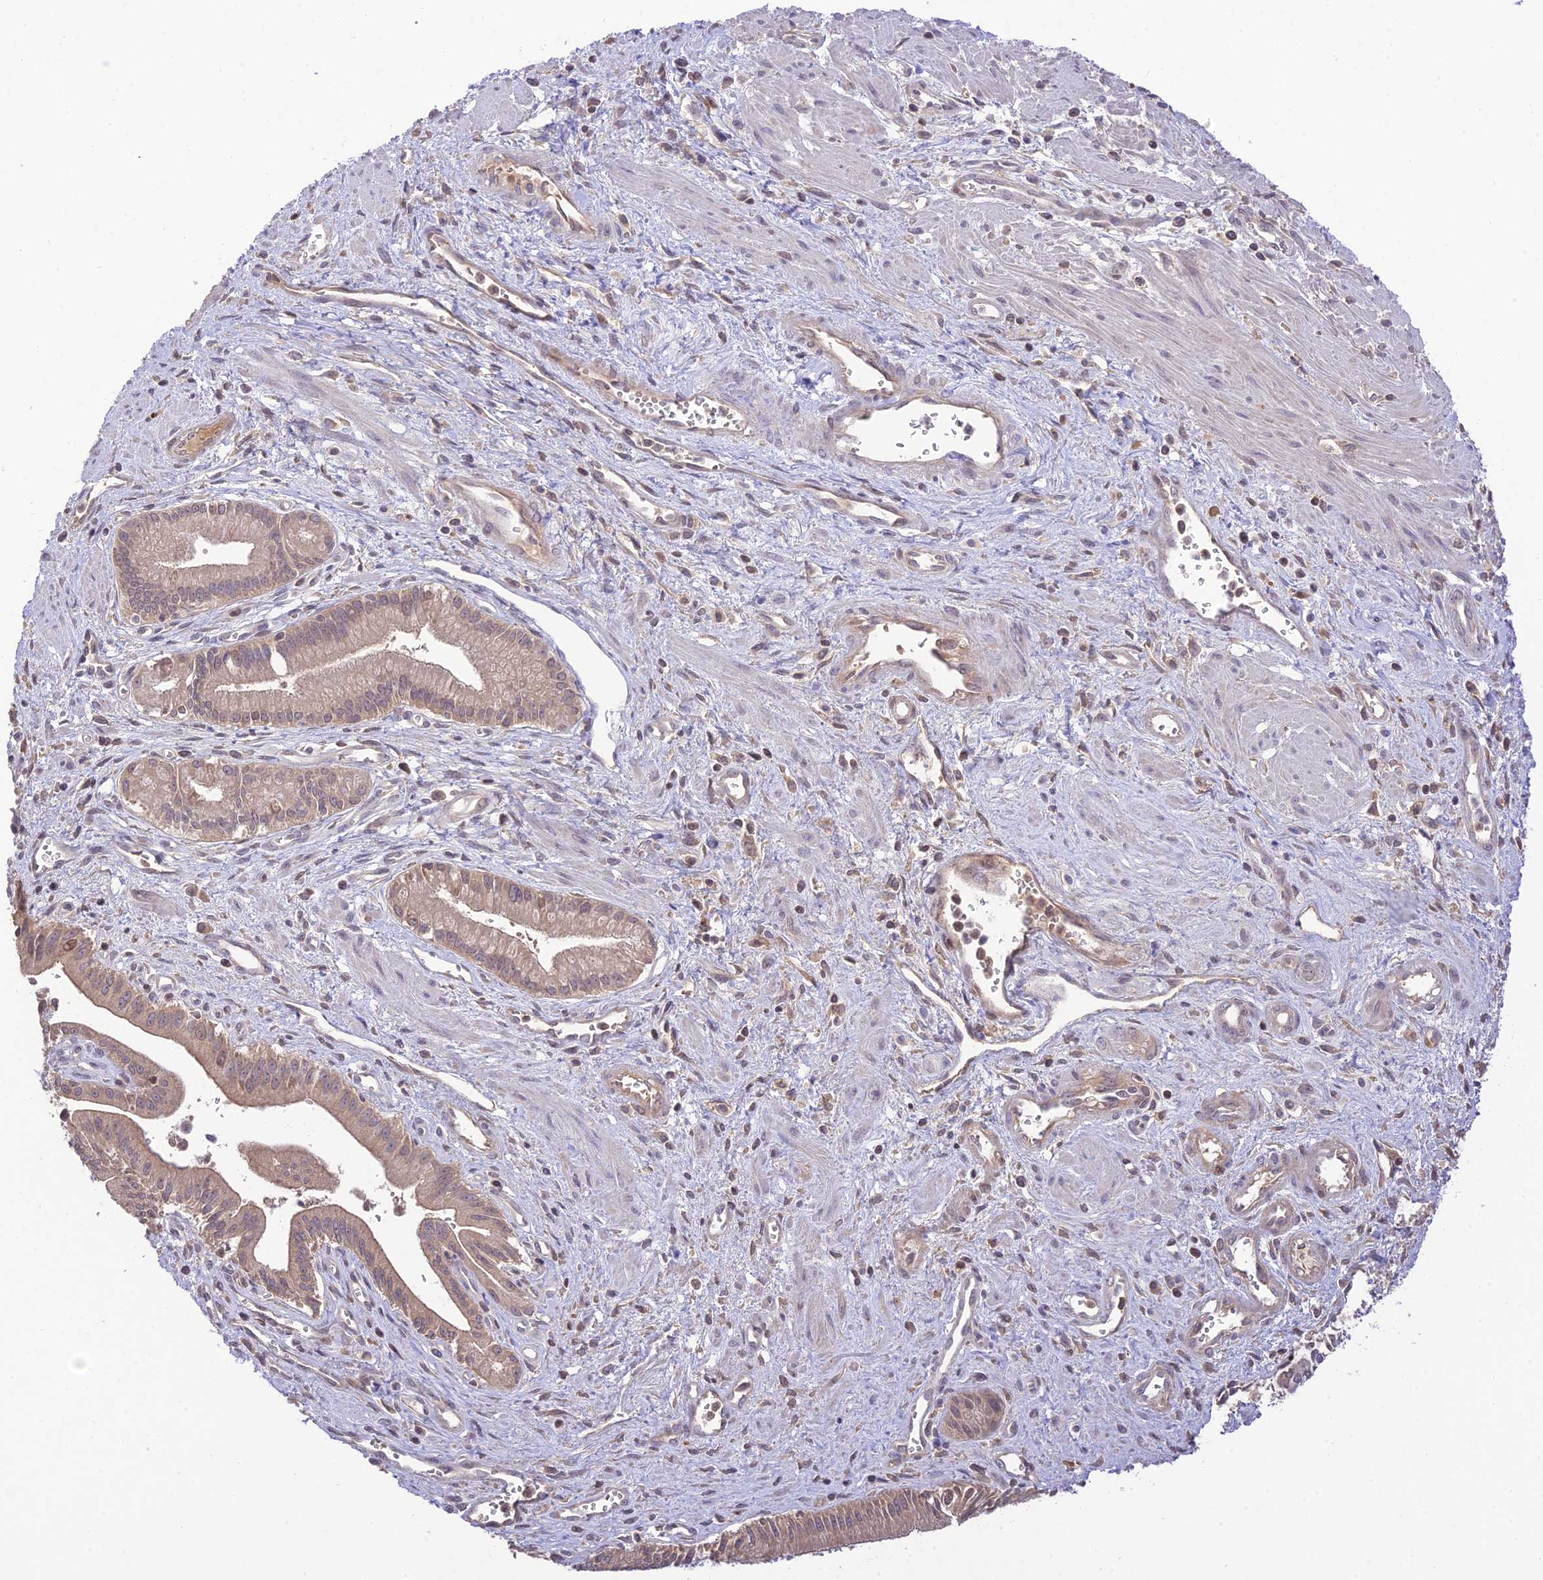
{"staining": {"intensity": "weak", "quantity": ">75%", "location": "cytoplasmic/membranous"}, "tissue": "pancreatic cancer", "cell_type": "Tumor cells", "image_type": "cancer", "snomed": [{"axis": "morphology", "description": "Adenocarcinoma, NOS"}, {"axis": "topography", "description": "Pancreas"}], "caption": "A micrograph of human adenocarcinoma (pancreatic) stained for a protein shows weak cytoplasmic/membranous brown staining in tumor cells.", "gene": "TEKT1", "patient": {"sex": "male", "age": 78}}